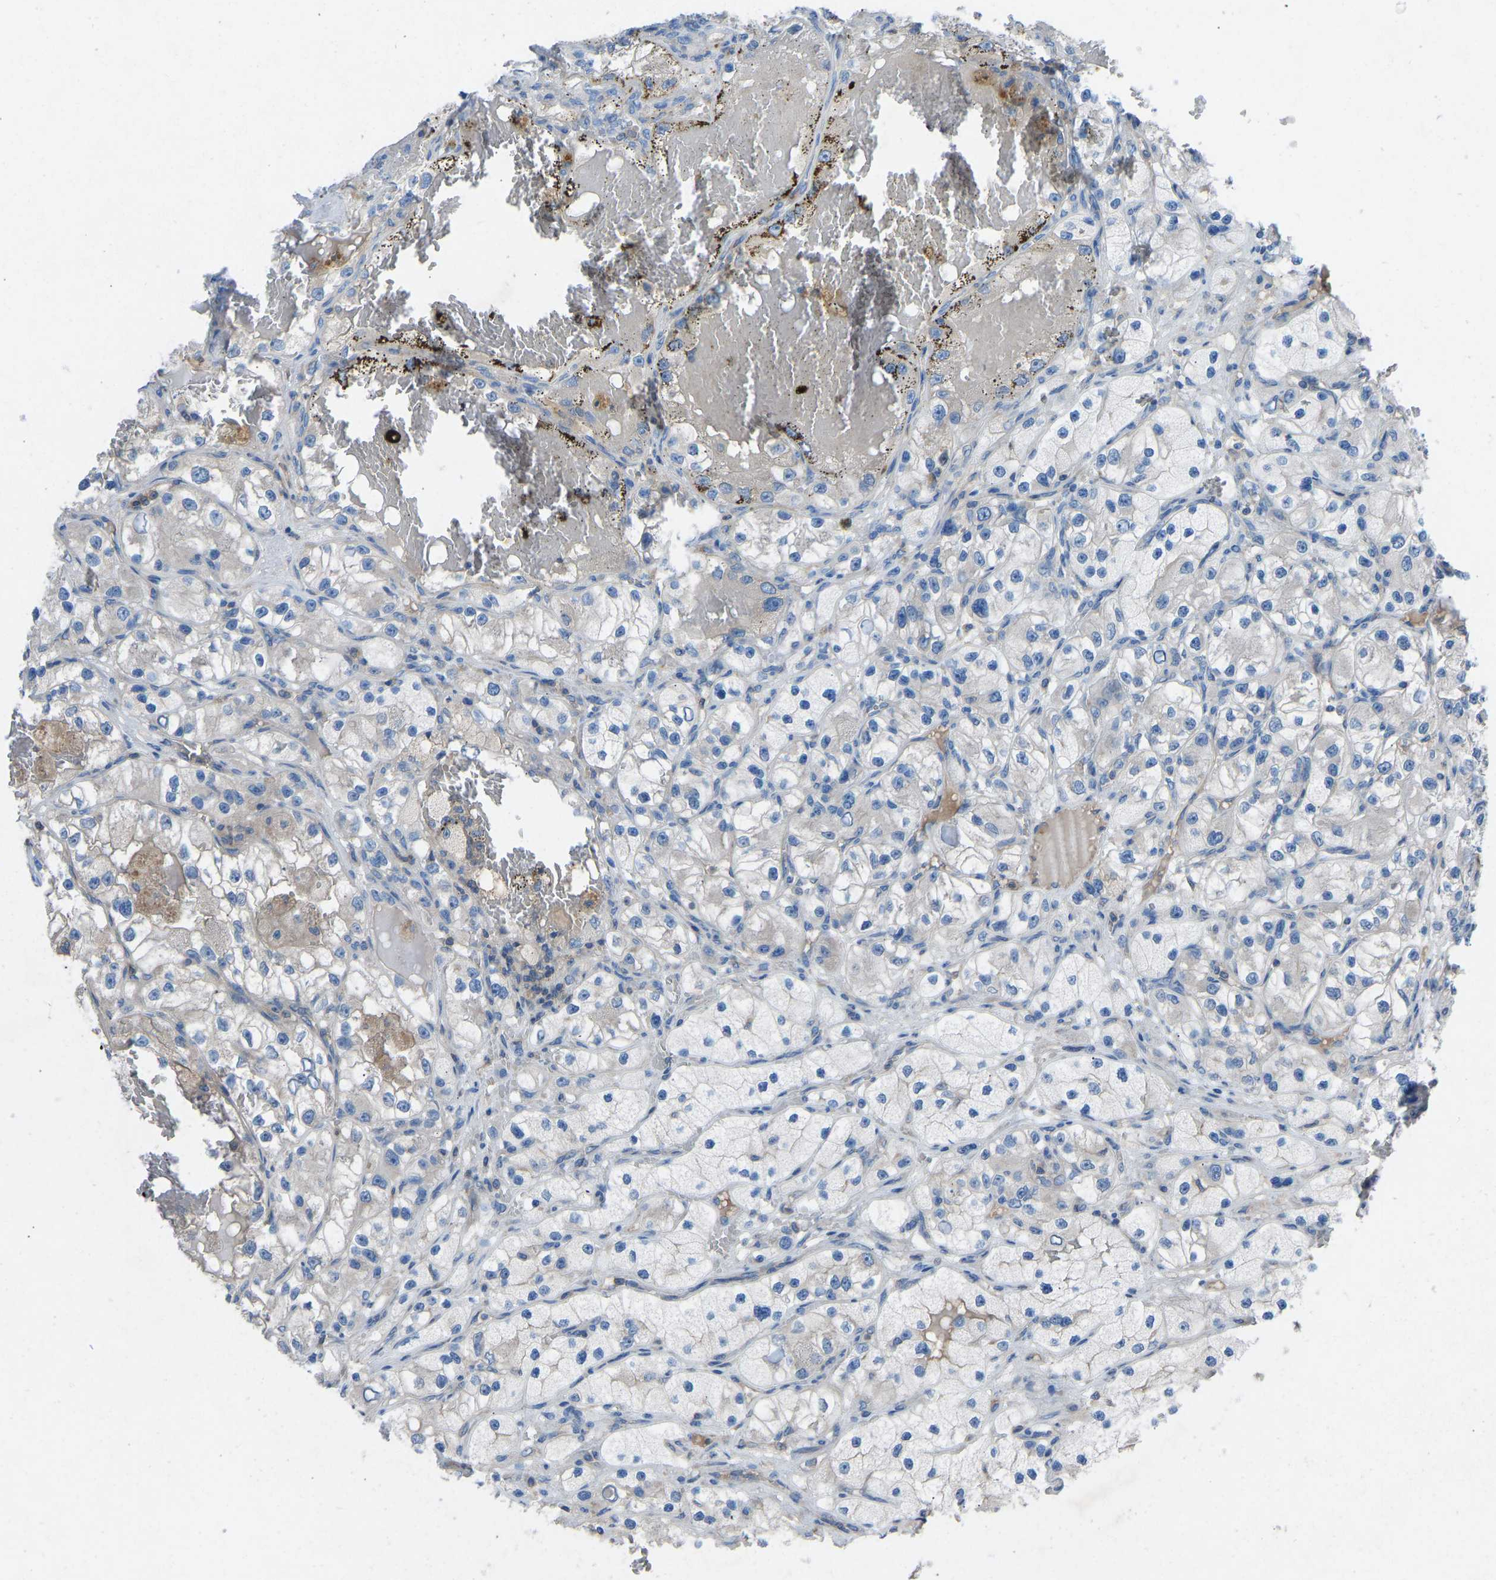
{"staining": {"intensity": "moderate", "quantity": "<25%", "location": "cytoplasmic/membranous"}, "tissue": "renal cancer", "cell_type": "Tumor cells", "image_type": "cancer", "snomed": [{"axis": "morphology", "description": "Adenocarcinoma, NOS"}, {"axis": "topography", "description": "Kidney"}], "caption": "This micrograph exhibits immunohistochemistry staining of adenocarcinoma (renal), with low moderate cytoplasmic/membranous positivity in approximately <25% of tumor cells.", "gene": "GRK6", "patient": {"sex": "female", "age": 57}}